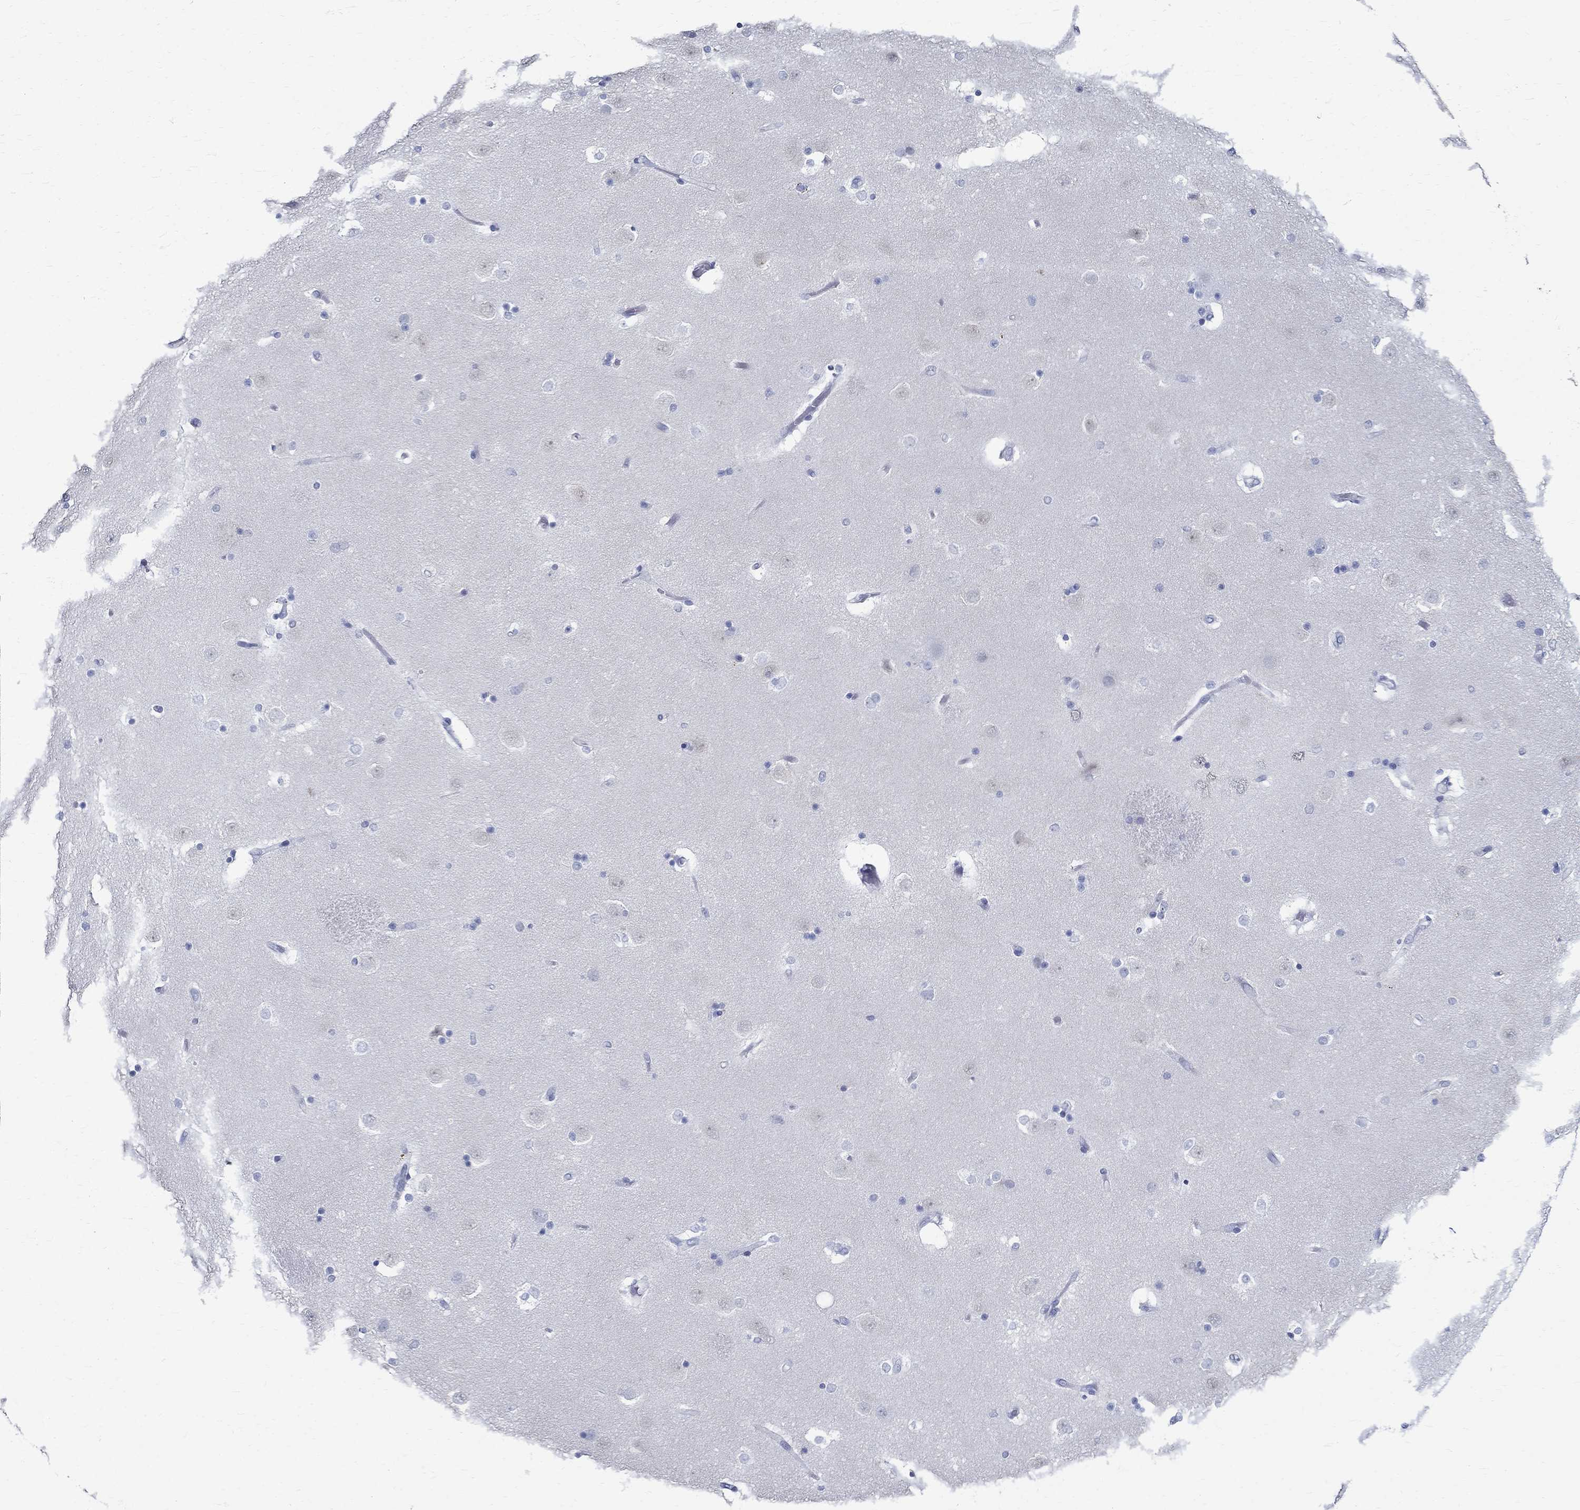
{"staining": {"intensity": "negative", "quantity": "none", "location": "none"}, "tissue": "caudate", "cell_type": "Glial cells", "image_type": "normal", "snomed": [{"axis": "morphology", "description": "Normal tissue, NOS"}, {"axis": "topography", "description": "Lateral ventricle wall"}], "caption": "This is an IHC micrograph of unremarkable caudate. There is no staining in glial cells.", "gene": "BSPRY", "patient": {"sex": "male", "age": 51}}